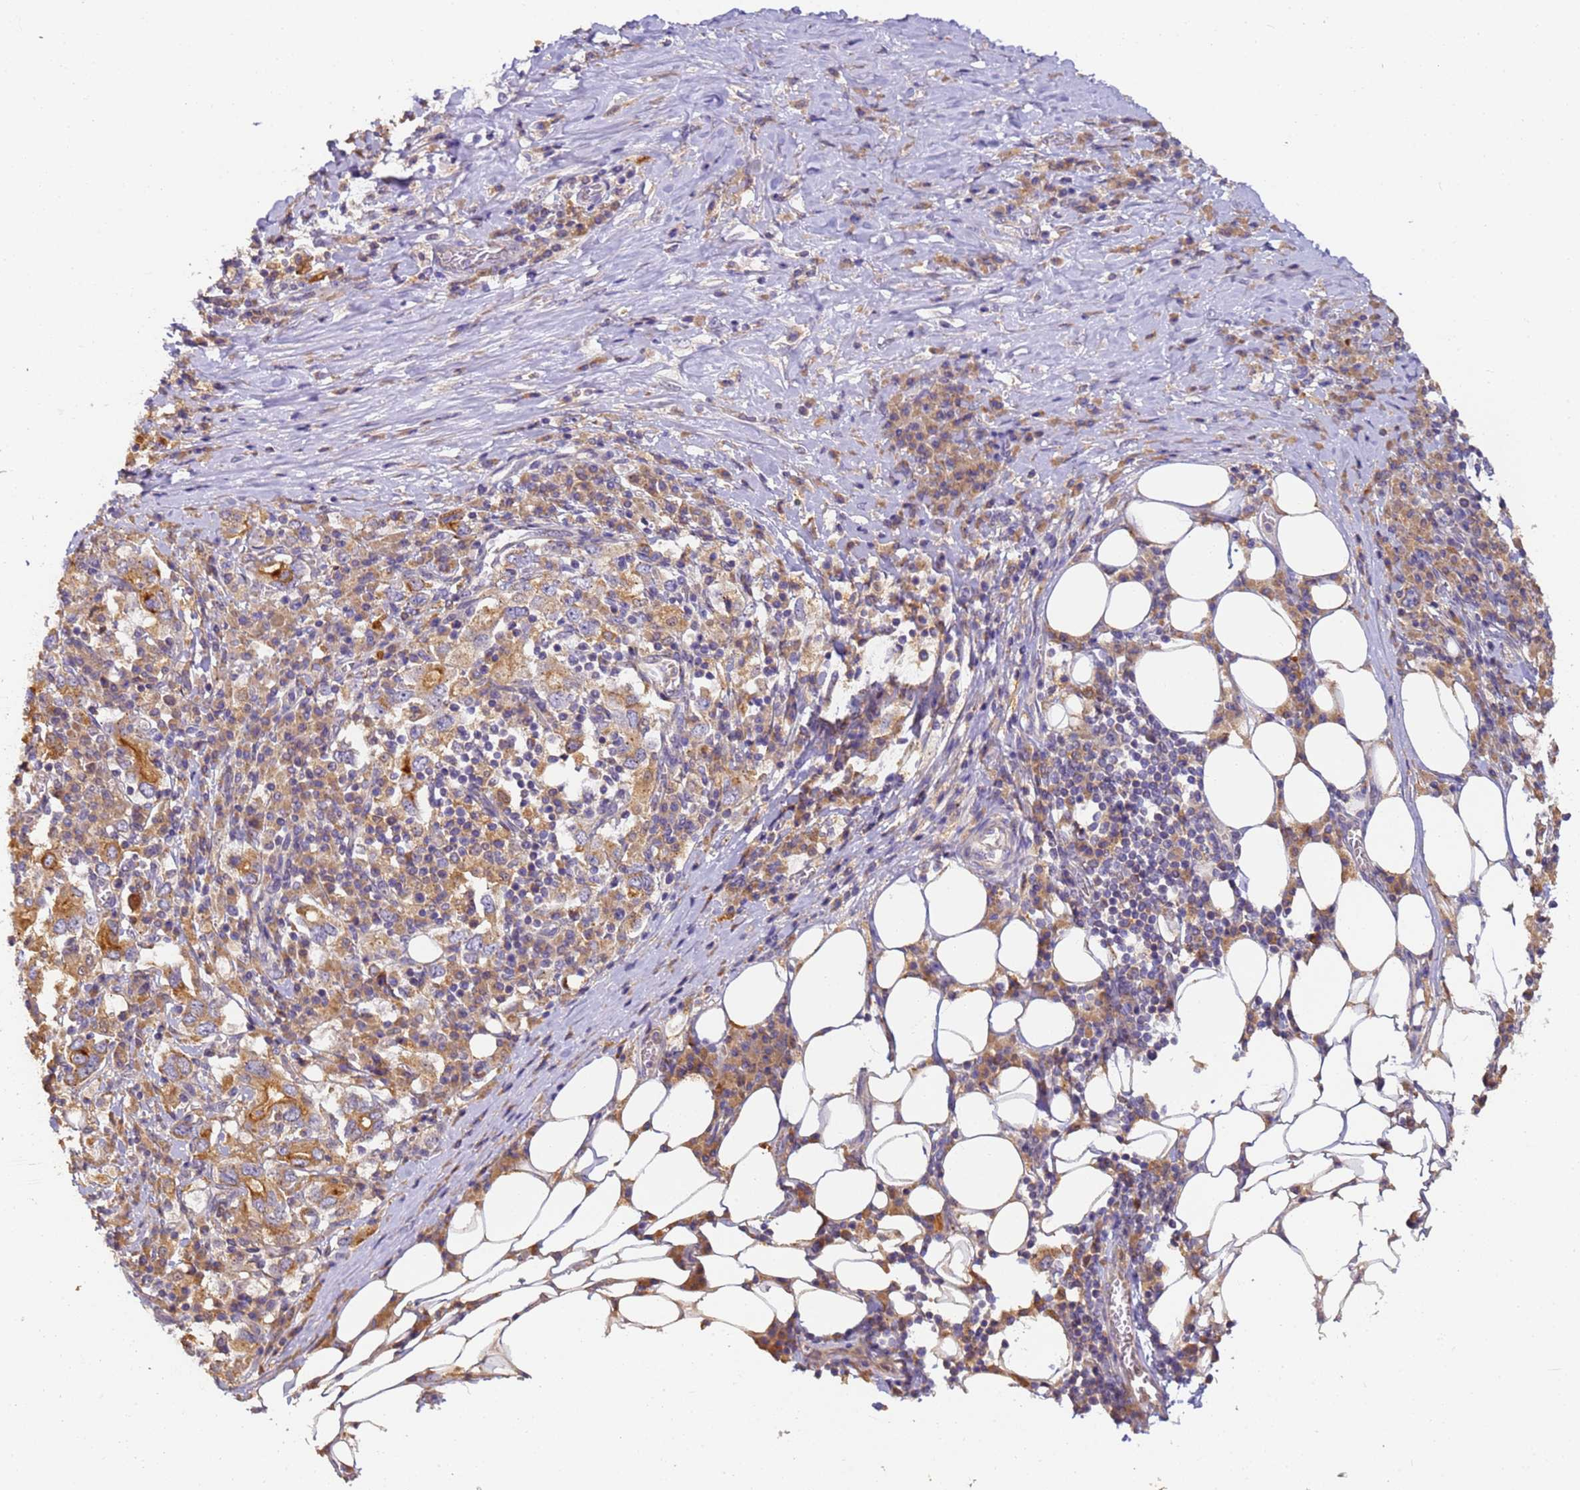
{"staining": {"intensity": "moderate", "quantity": ">75%", "location": "cytoplasmic/membranous"}, "tissue": "stomach cancer", "cell_type": "Tumor cells", "image_type": "cancer", "snomed": [{"axis": "morphology", "description": "Adenocarcinoma, NOS"}, {"axis": "topography", "description": "Stomach, upper"}, {"axis": "topography", "description": "Stomach"}], "caption": "Immunohistochemical staining of stomach adenocarcinoma reveals medium levels of moderate cytoplasmic/membranous protein staining in approximately >75% of tumor cells.", "gene": "TIGAR", "patient": {"sex": "male", "age": 62}}